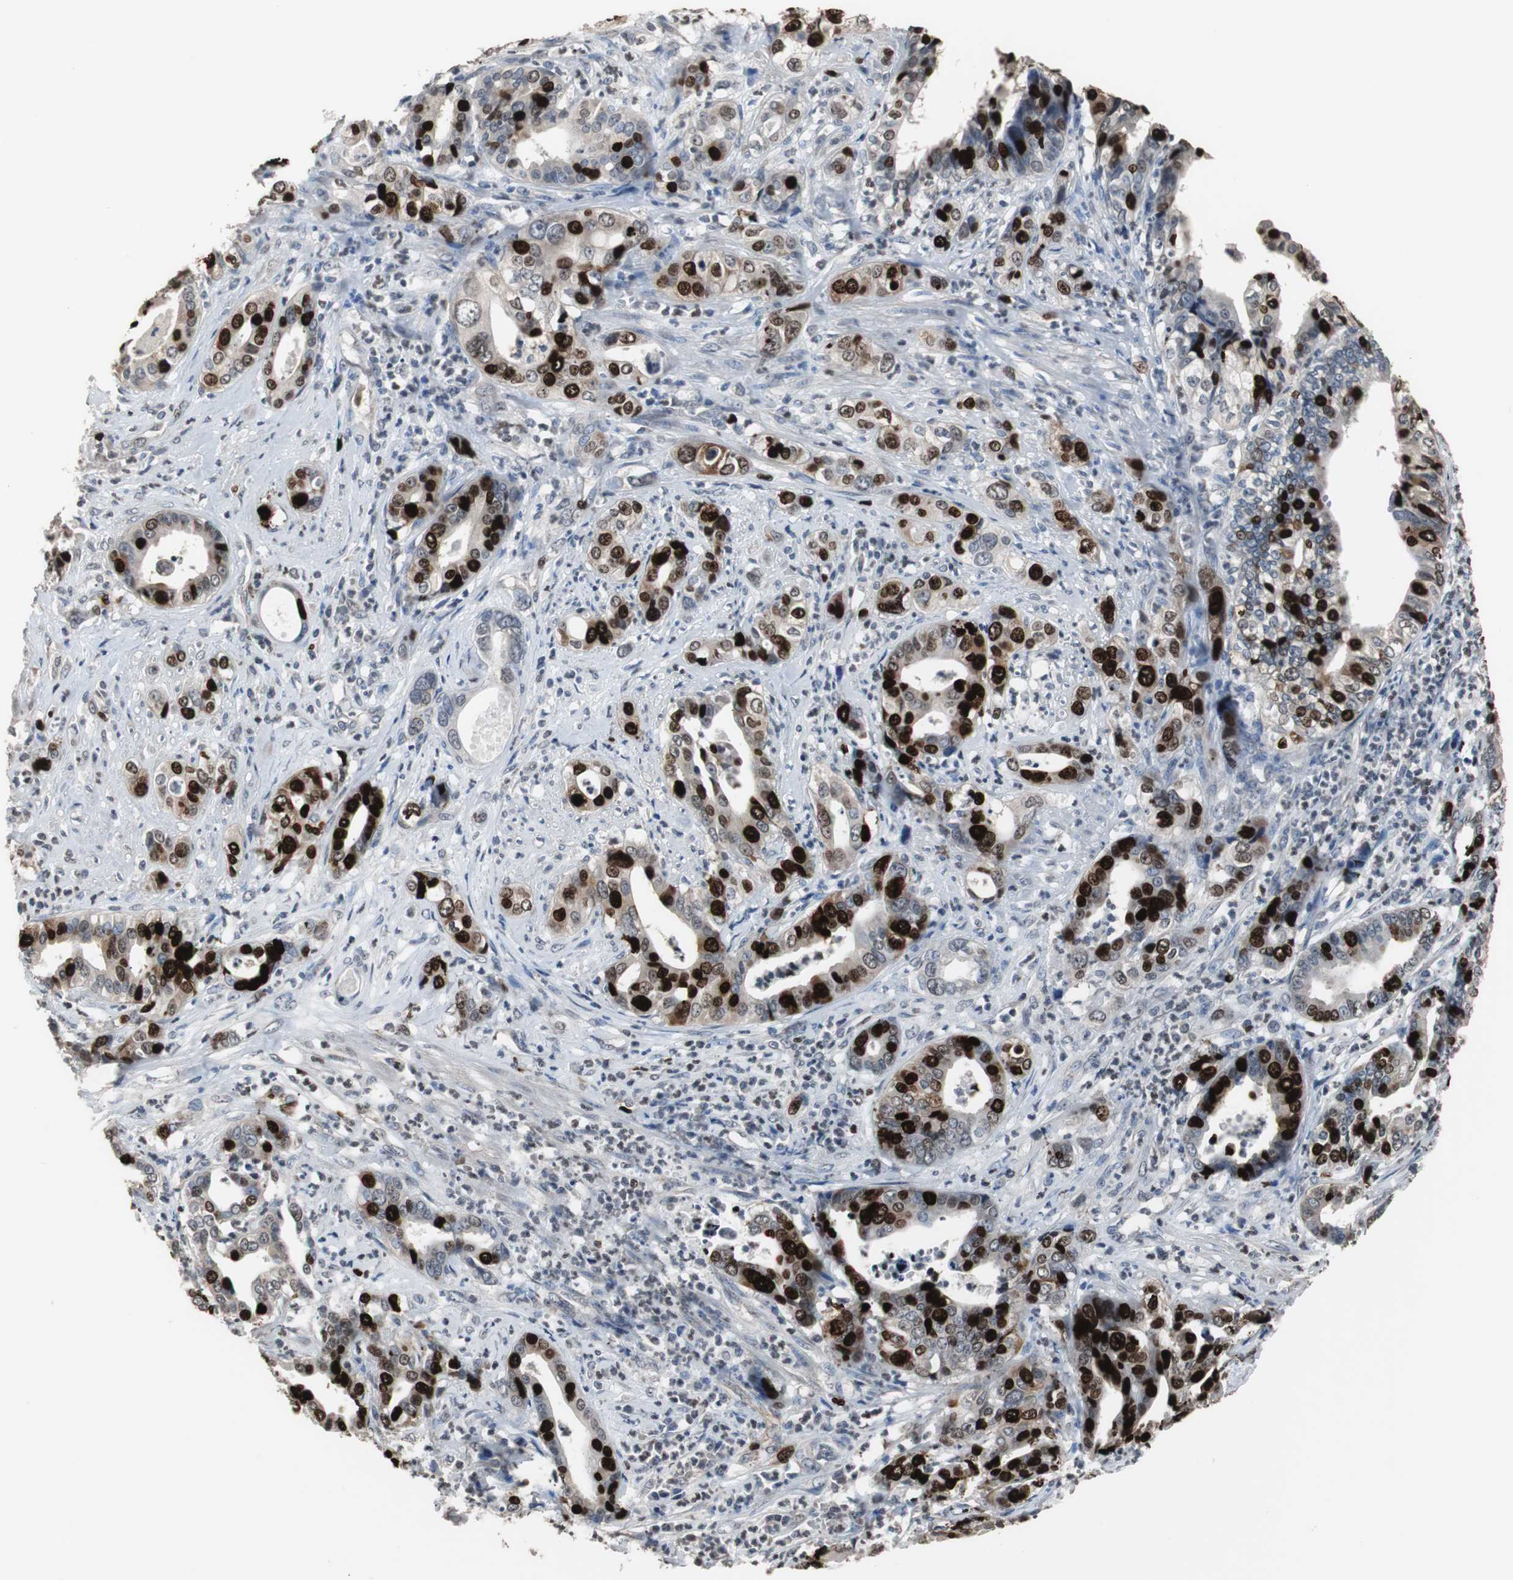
{"staining": {"intensity": "strong", "quantity": ">75%", "location": "cytoplasmic/membranous,nuclear"}, "tissue": "liver cancer", "cell_type": "Tumor cells", "image_type": "cancer", "snomed": [{"axis": "morphology", "description": "Cholangiocarcinoma"}, {"axis": "topography", "description": "Liver"}], "caption": "Immunohistochemical staining of human liver cancer (cholangiocarcinoma) exhibits high levels of strong cytoplasmic/membranous and nuclear protein staining in approximately >75% of tumor cells. (Stains: DAB in brown, nuclei in blue, Microscopy: brightfield microscopy at high magnification).", "gene": "TOP2A", "patient": {"sex": "female", "age": 61}}